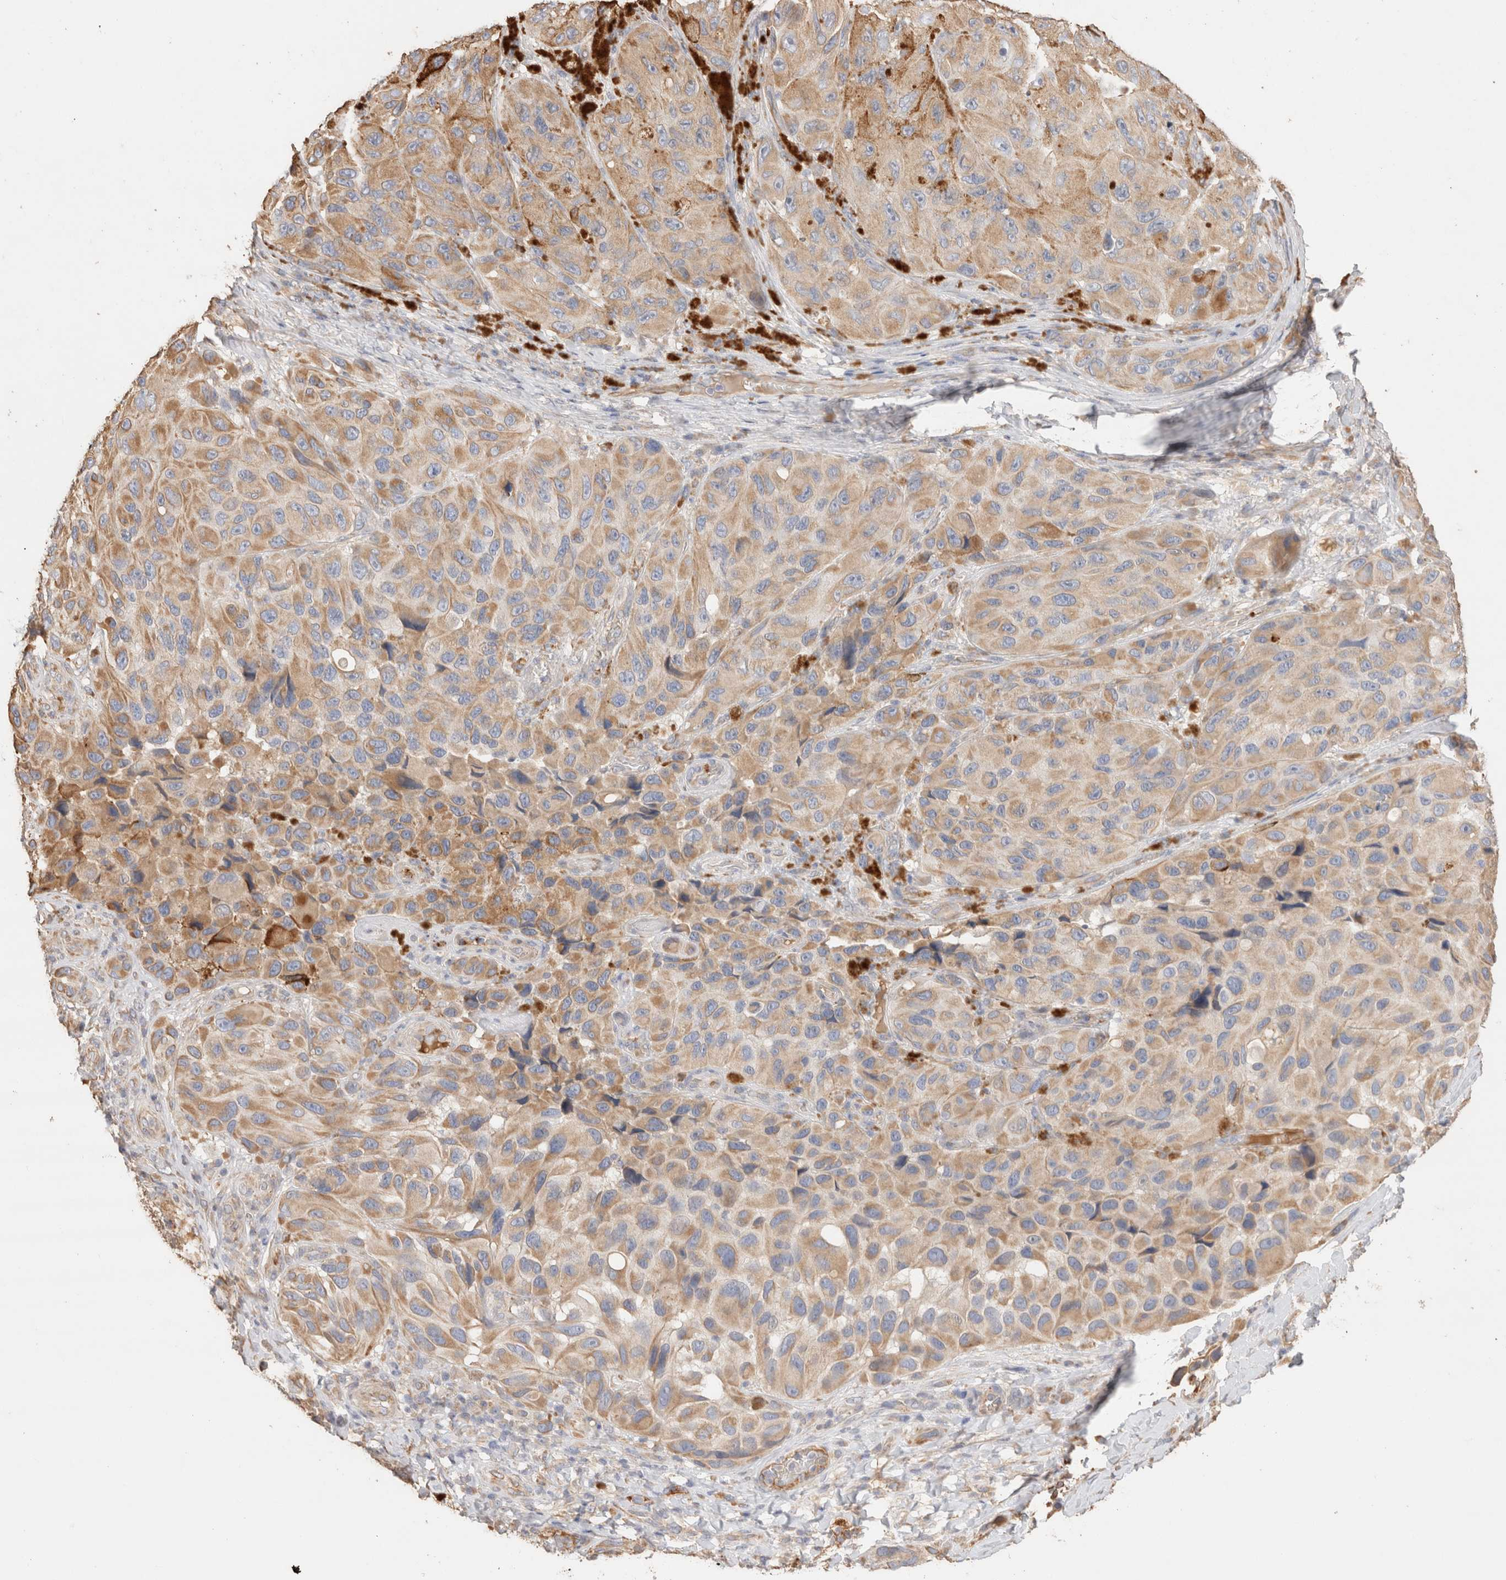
{"staining": {"intensity": "weak", "quantity": ">75%", "location": "cytoplasmic/membranous"}, "tissue": "melanoma", "cell_type": "Tumor cells", "image_type": "cancer", "snomed": [{"axis": "morphology", "description": "Malignant melanoma, NOS"}, {"axis": "topography", "description": "Skin"}], "caption": "Weak cytoplasmic/membranous expression is seen in about >75% of tumor cells in melanoma.", "gene": "PROS1", "patient": {"sex": "female", "age": 73}}